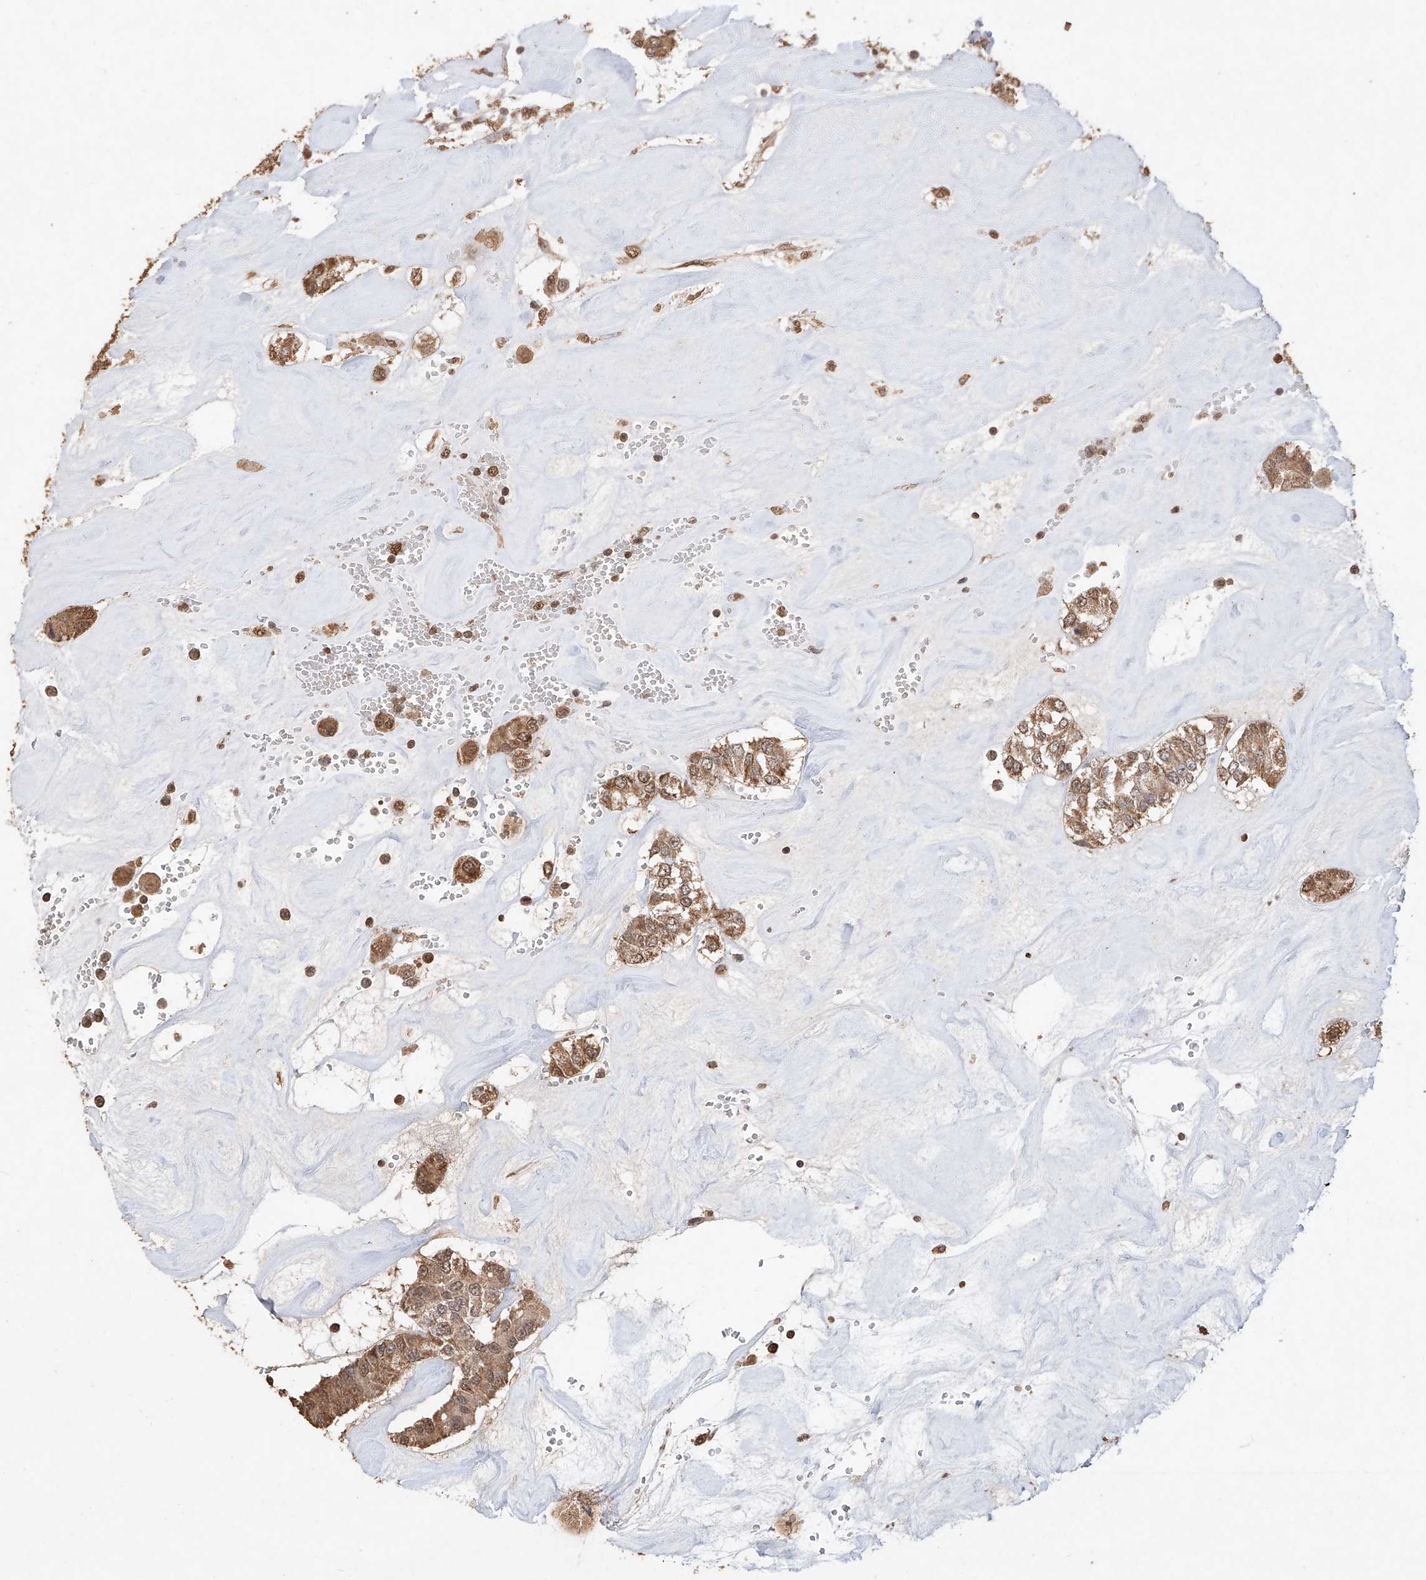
{"staining": {"intensity": "moderate", "quantity": ">75%", "location": "cytoplasmic/membranous,nuclear"}, "tissue": "carcinoid", "cell_type": "Tumor cells", "image_type": "cancer", "snomed": [{"axis": "morphology", "description": "Carcinoid, malignant, NOS"}, {"axis": "topography", "description": "Pancreas"}], "caption": "This micrograph shows immunohistochemistry (IHC) staining of human carcinoid, with medium moderate cytoplasmic/membranous and nuclear staining in about >75% of tumor cells.", "gene": "ELOVL1", "patient": {"sex": "male", "age": 41}}